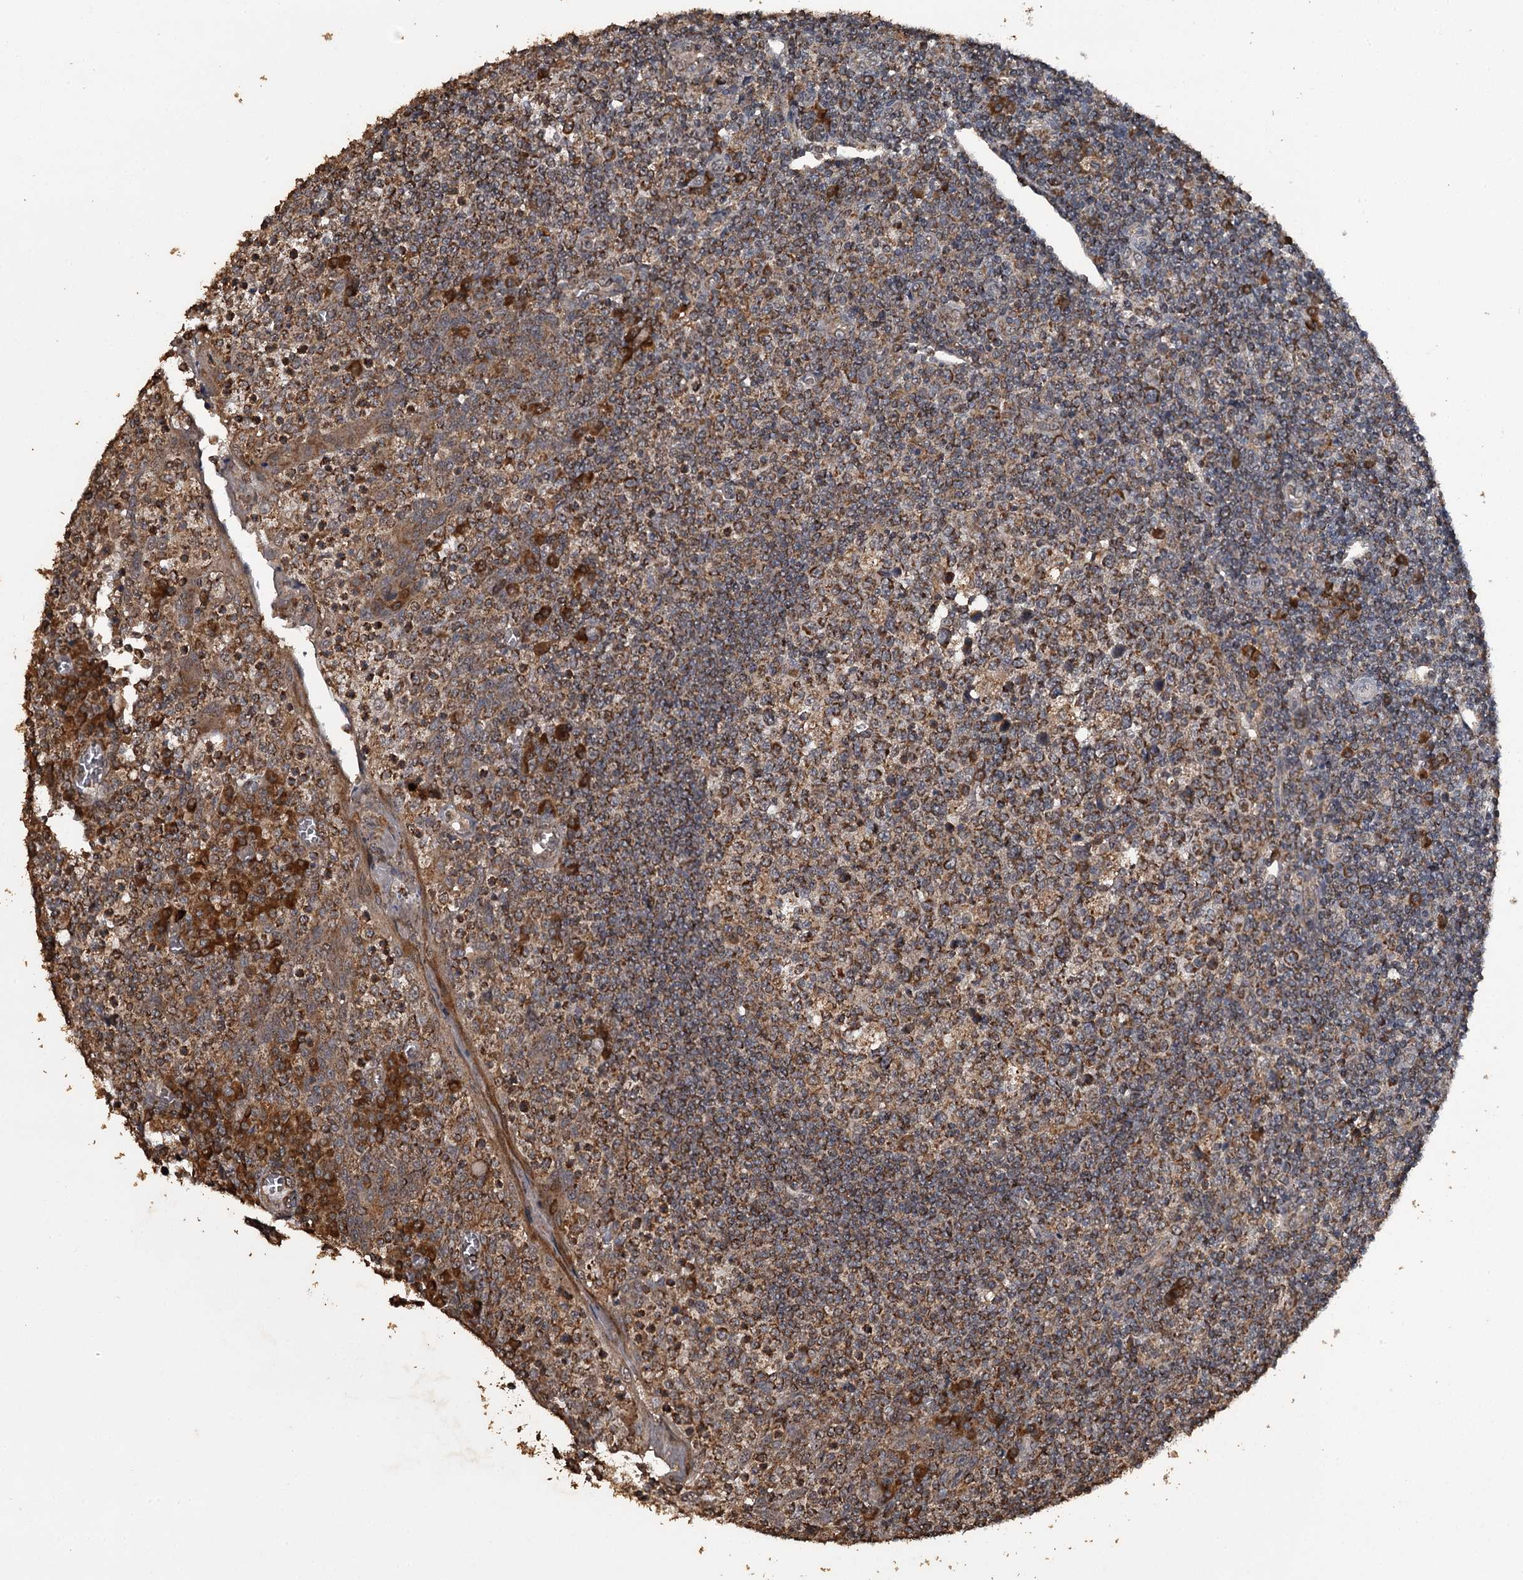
{"staining": {"intensity": "strong", "quantity": "25%-75%", "location": "cytoplasmic/membranous"}, "tissue": "tonsil", "cell_type": "Germinal center cells", "image_type": "normal", "snomed": [{"axis": "morphology", "description": "Normal tissue, NOS"}, {"axis": "topography", "description": "Tonsil"}], "caption": "Immunohistochemical staining of benign human tonsil reveals strong cytoplasmic/membranous protein positivity in about 25%-75% of germinal center cells.", "gene": "WIPI1", "patient": {"sex": "female", "age": 19}}